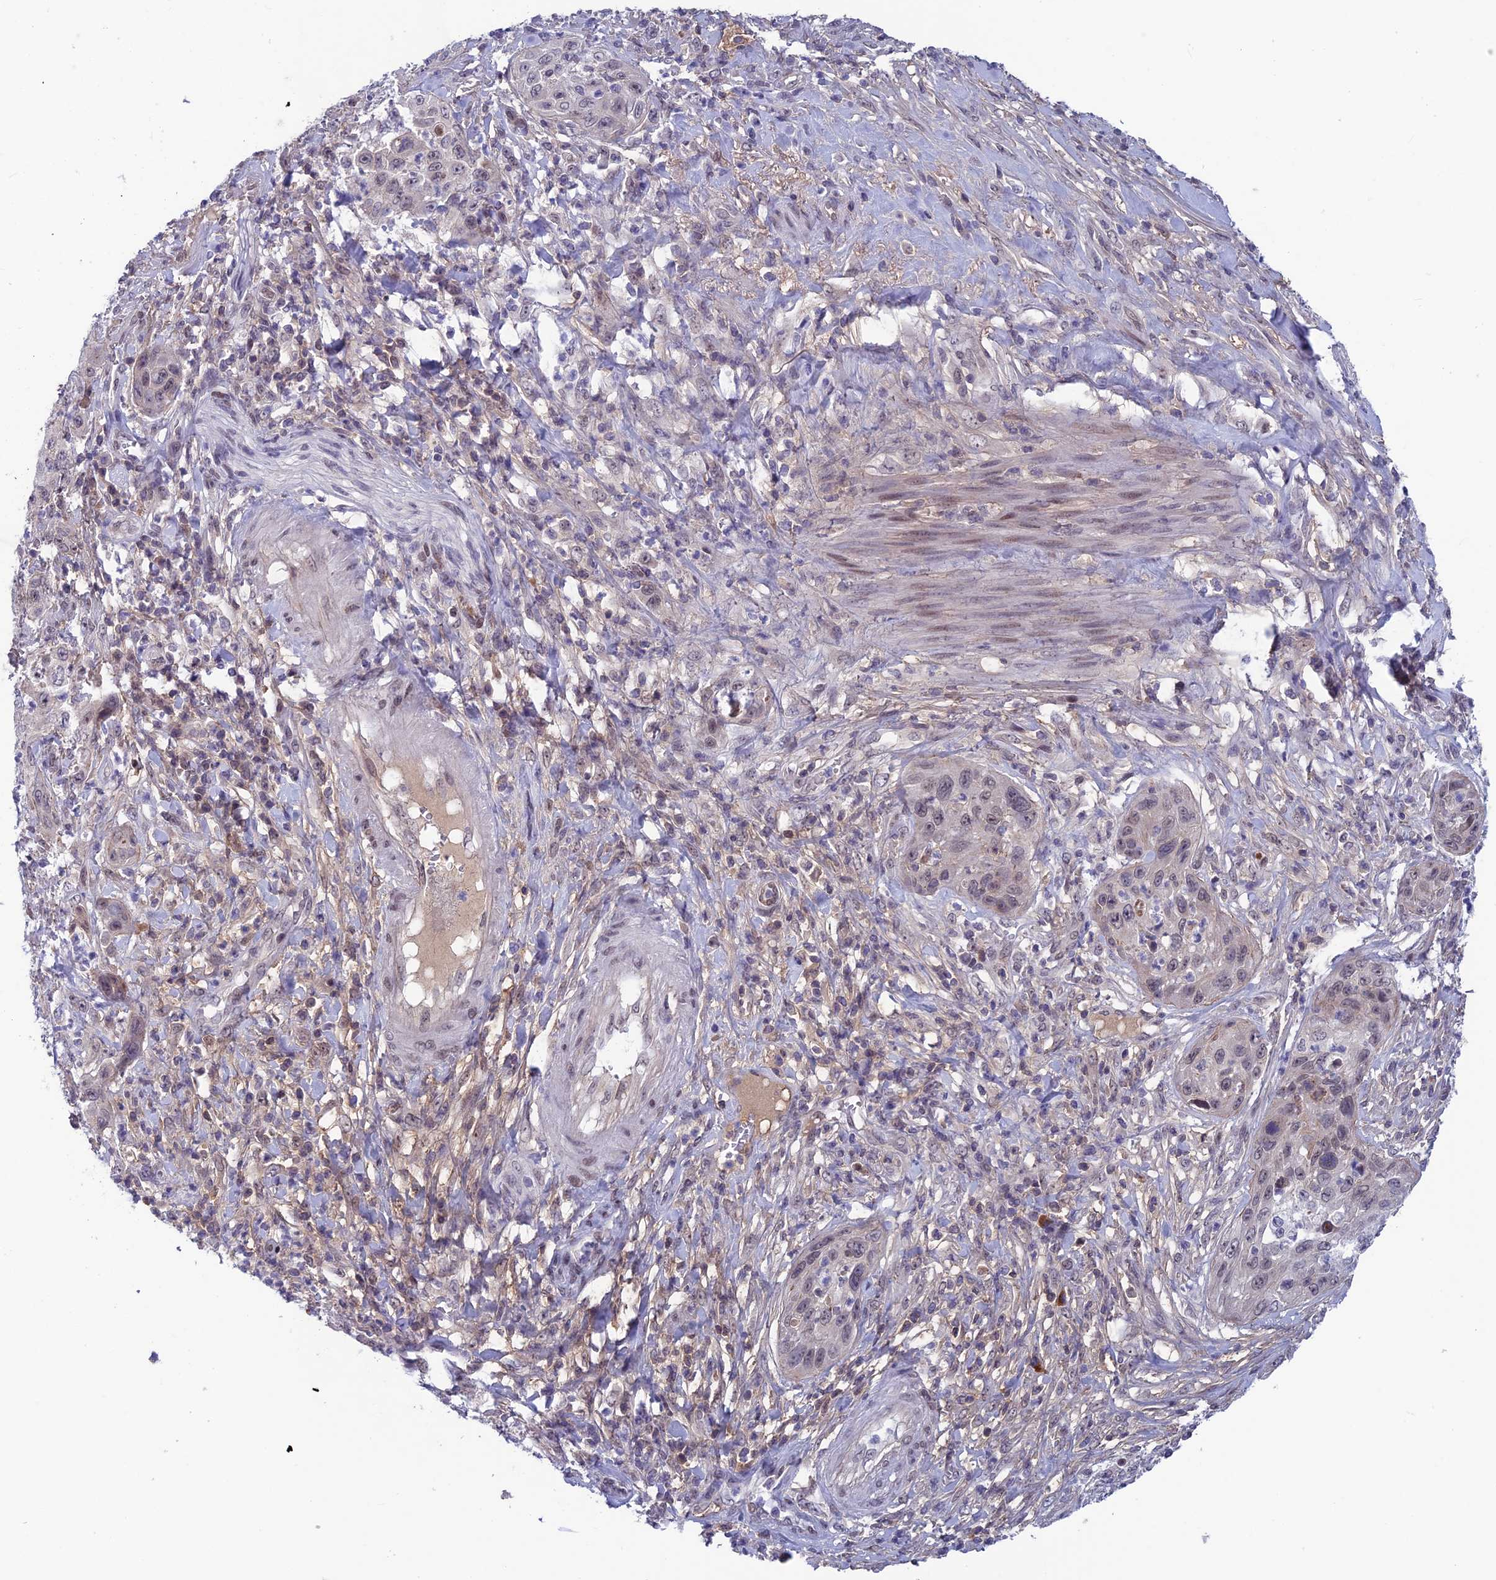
{"staining": {"intensity": "weak", "quantity": "25%-75%", "location": "nuclear"}, "tissue": "cervical cancer", "cell_type": "Tumor cells", "image_type": "cancer", "snomed": [{"axis": "morphology", "description": "Squamous cell carcinoma, NOS"}, {"axis": "topography", "description": "Cervix"}], "caption": "IHC photomicrograph of squamous cell carcinoma (cervical) stained for a protein (brown), which exhibits low levels of weak nuclear positivity in about 25%-75% of tumor cells.", "gene": "FKBPL", "patient": {"sex": "female", "age": 42}}